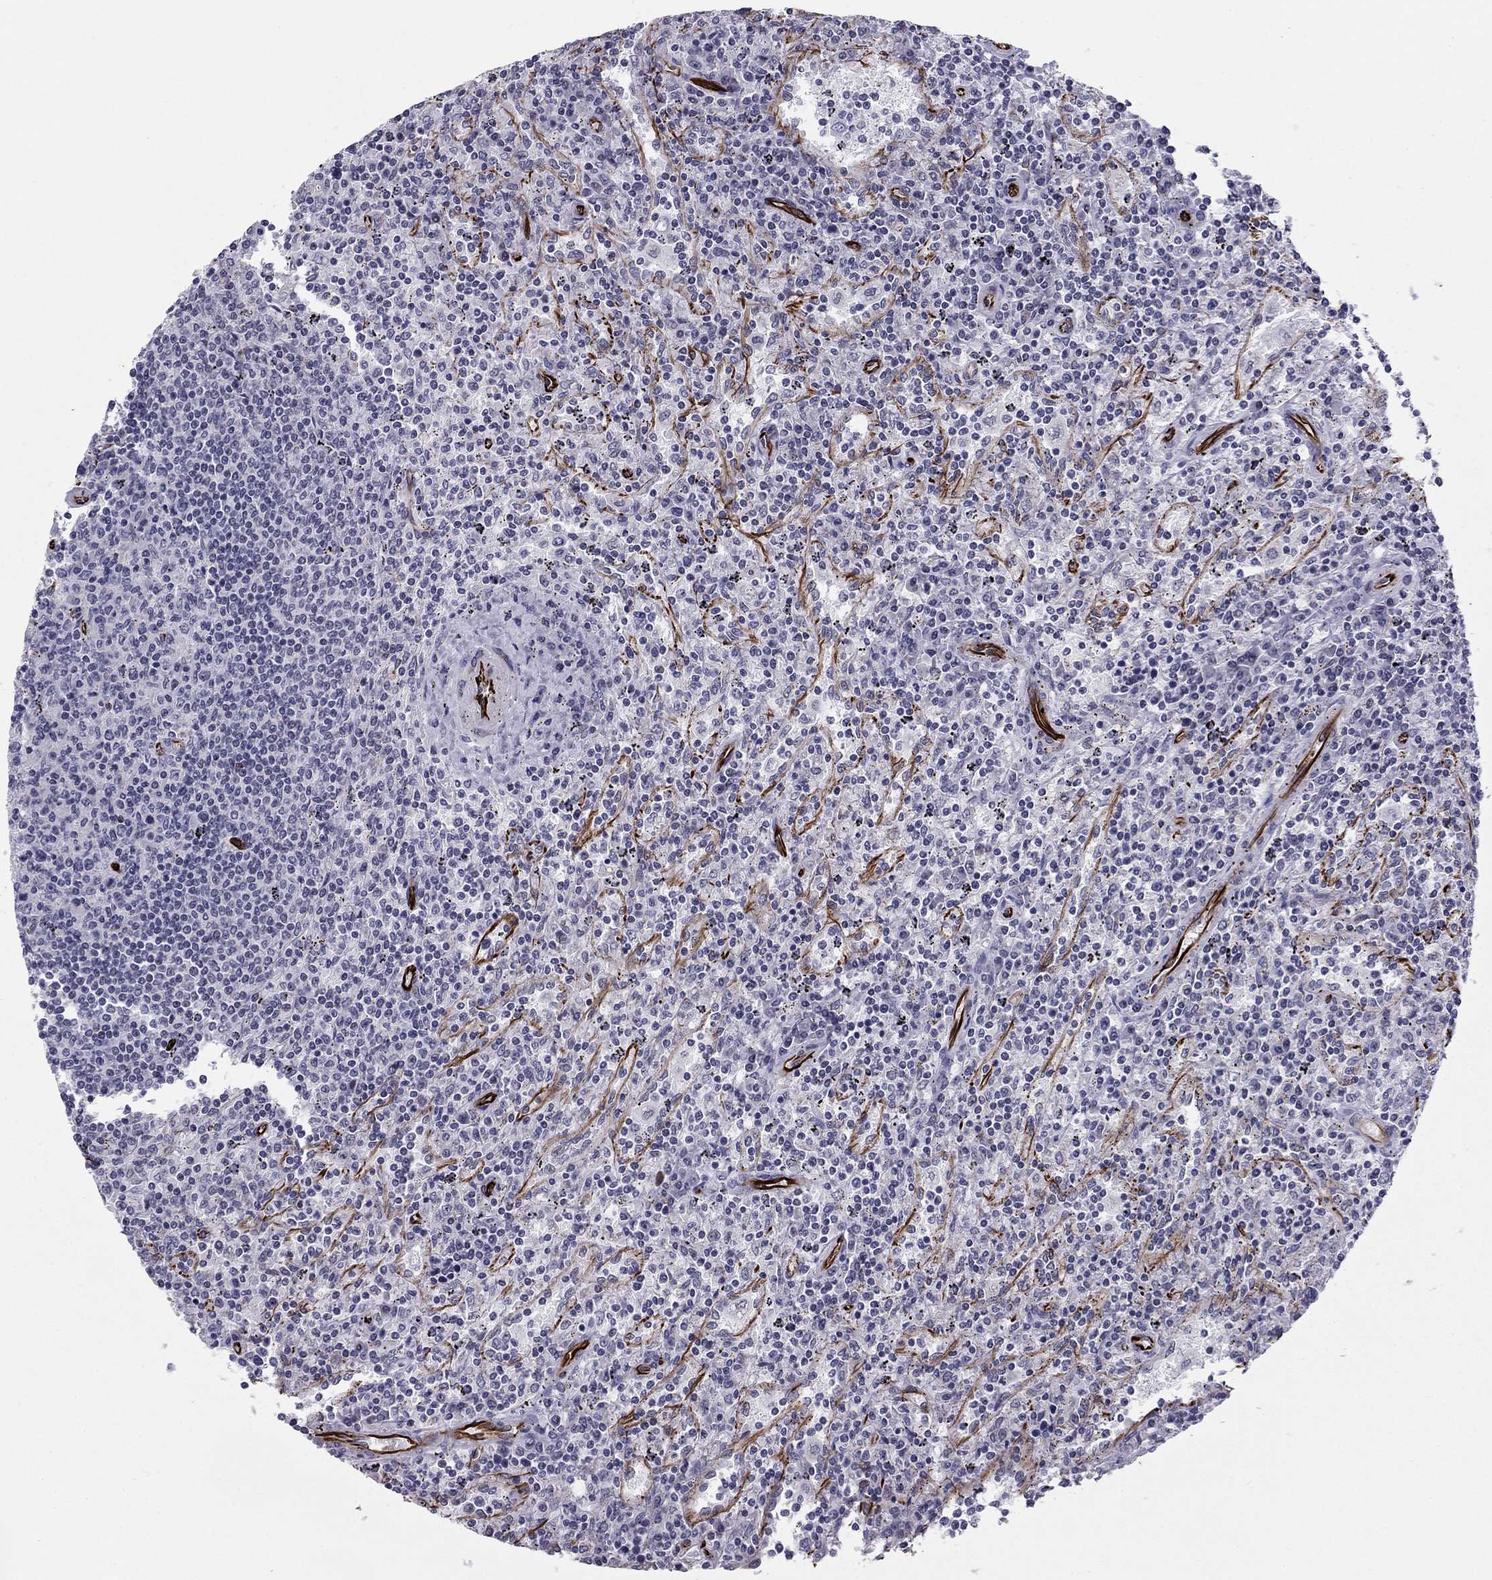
{"staining": {"intensity": "negative", "quantity": "none", "location": "none"}, "tissue": "lymphoma", "cell_type": "Tumor cells", "image_type": "cancer", "snomed": [{"axis": "morphology", "description": "Malignant lymphoma, non-Hodgkin's type, Low grade"}, {"axis": "topography", "description": "Spleen"}], "caption": "Histopathology image shows no significant protein positivity in tumor cells of low-grade malignant lymphoma, non-Hodgkin's type. (DAB IHC, high magnification).", "gene": "ANKS4B", "patient": {"sex": "male", "age": 62}}